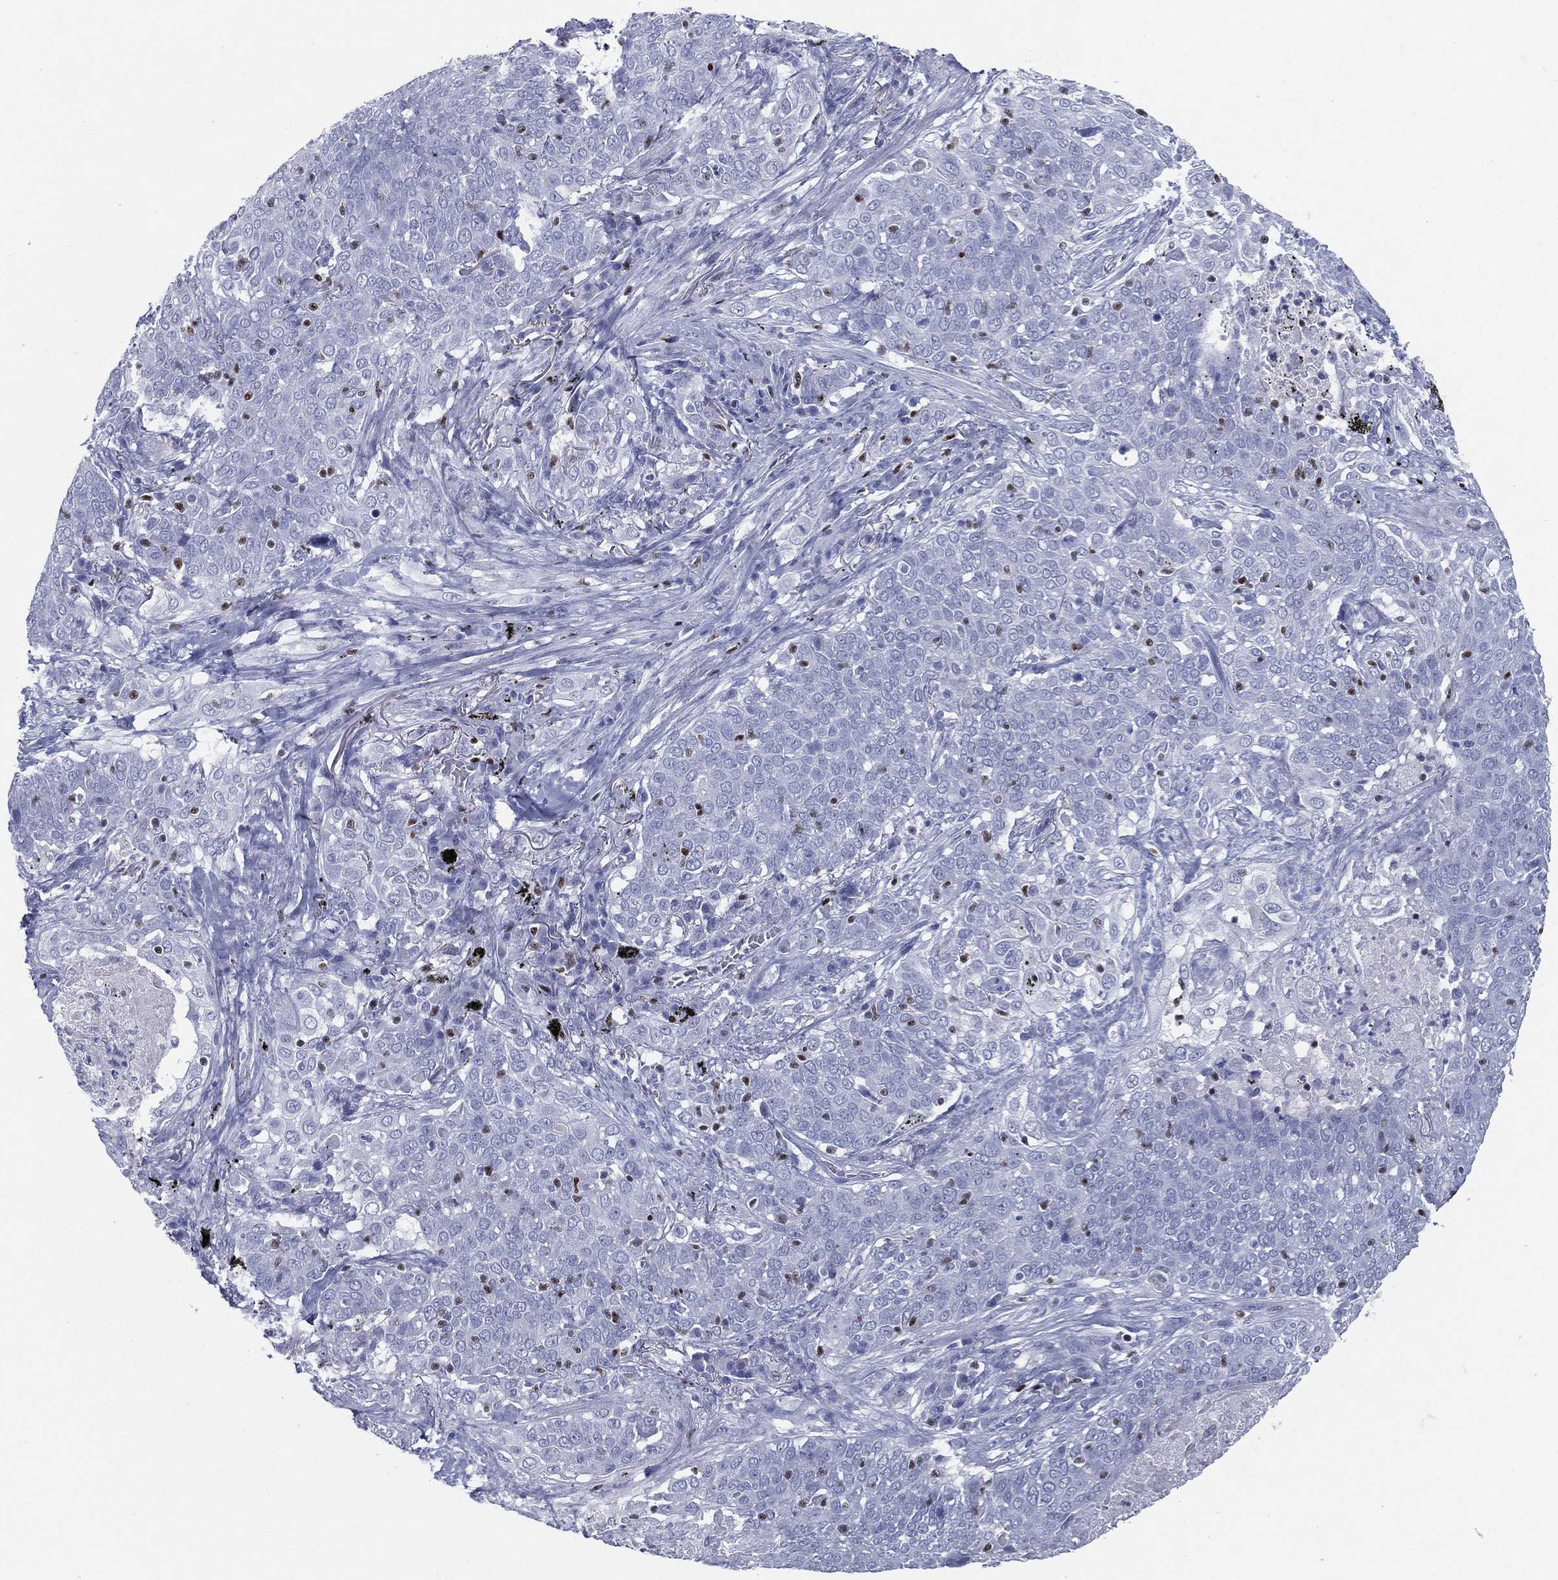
{"staining": {"intensity": "negative", "quantity": "none", "location": "none"}, "tissue": "lung cancer", "cell_type": "Tumor cells", "image_type": "cancer", "snomed": [{"axis": "morphology", "description": "Squamous cell carcinoma, NOS"}, {"axis": "topography", "description": "Lung"}], "caption": "Tumor cells show no significant protein positivity in lung squamous cell carcinoma.", "gene": "PYHIN1", "patient": {"sex": "male", "age": 82}}